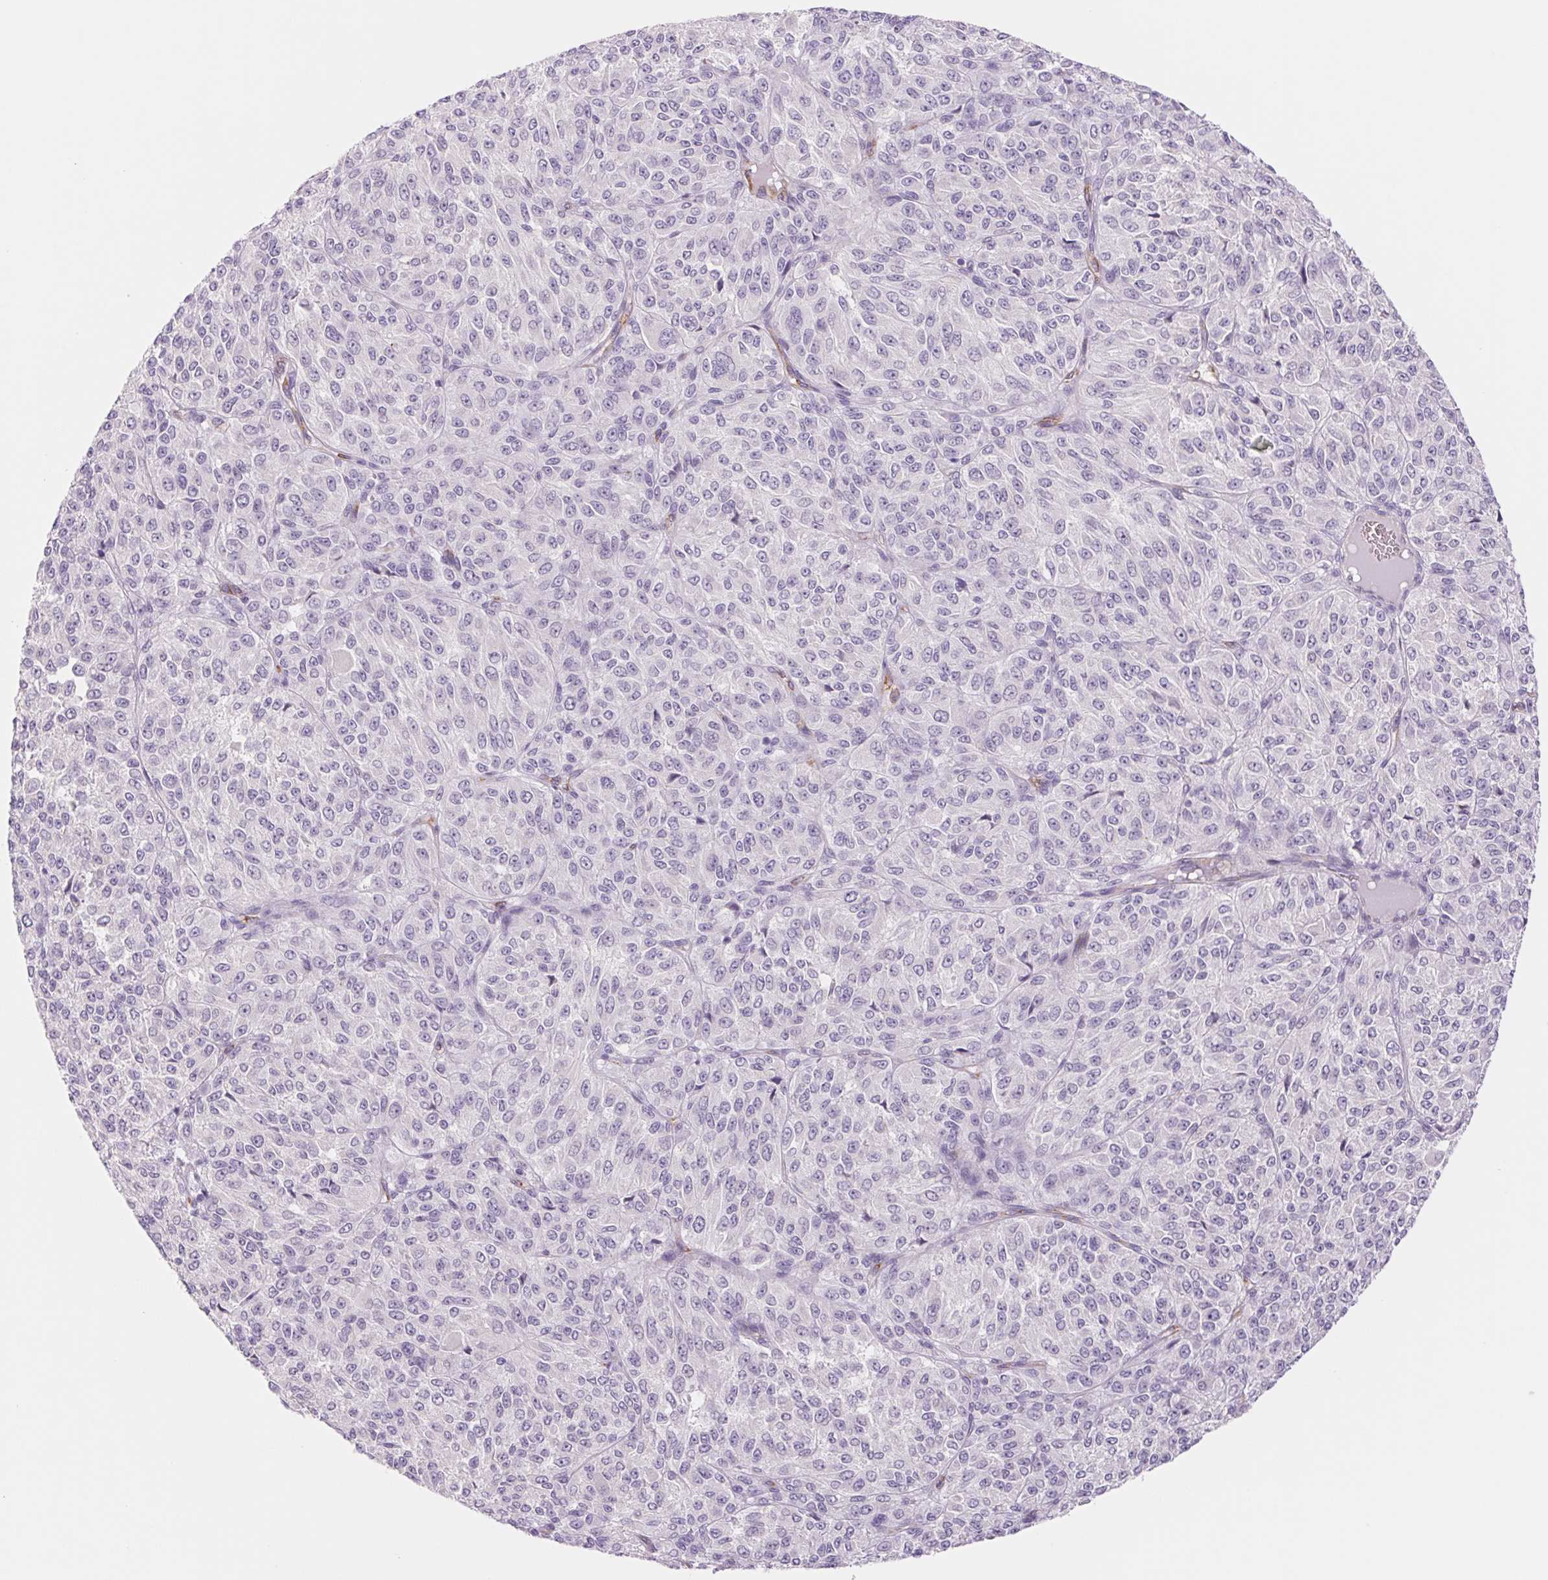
{"staining": {"intensity": "negative", "quantity": "none", "location": "none"}, "tissue": "melanoma", "cell_type": "Tumor cells", "image_type": "cancer", "snomed": [{"axis": "morphology", "description": "Malignant melanoma, Metastatic site"}, {"axis": "topography", "description": "Brain"}], "caption": "DAB immunohistochemical staining of human malignant melanoma (metastatic site) demonstrates no significant staining in tumor cells.", "gene": "IGFL3", "patient": {"sex": "female", "age": 56}}